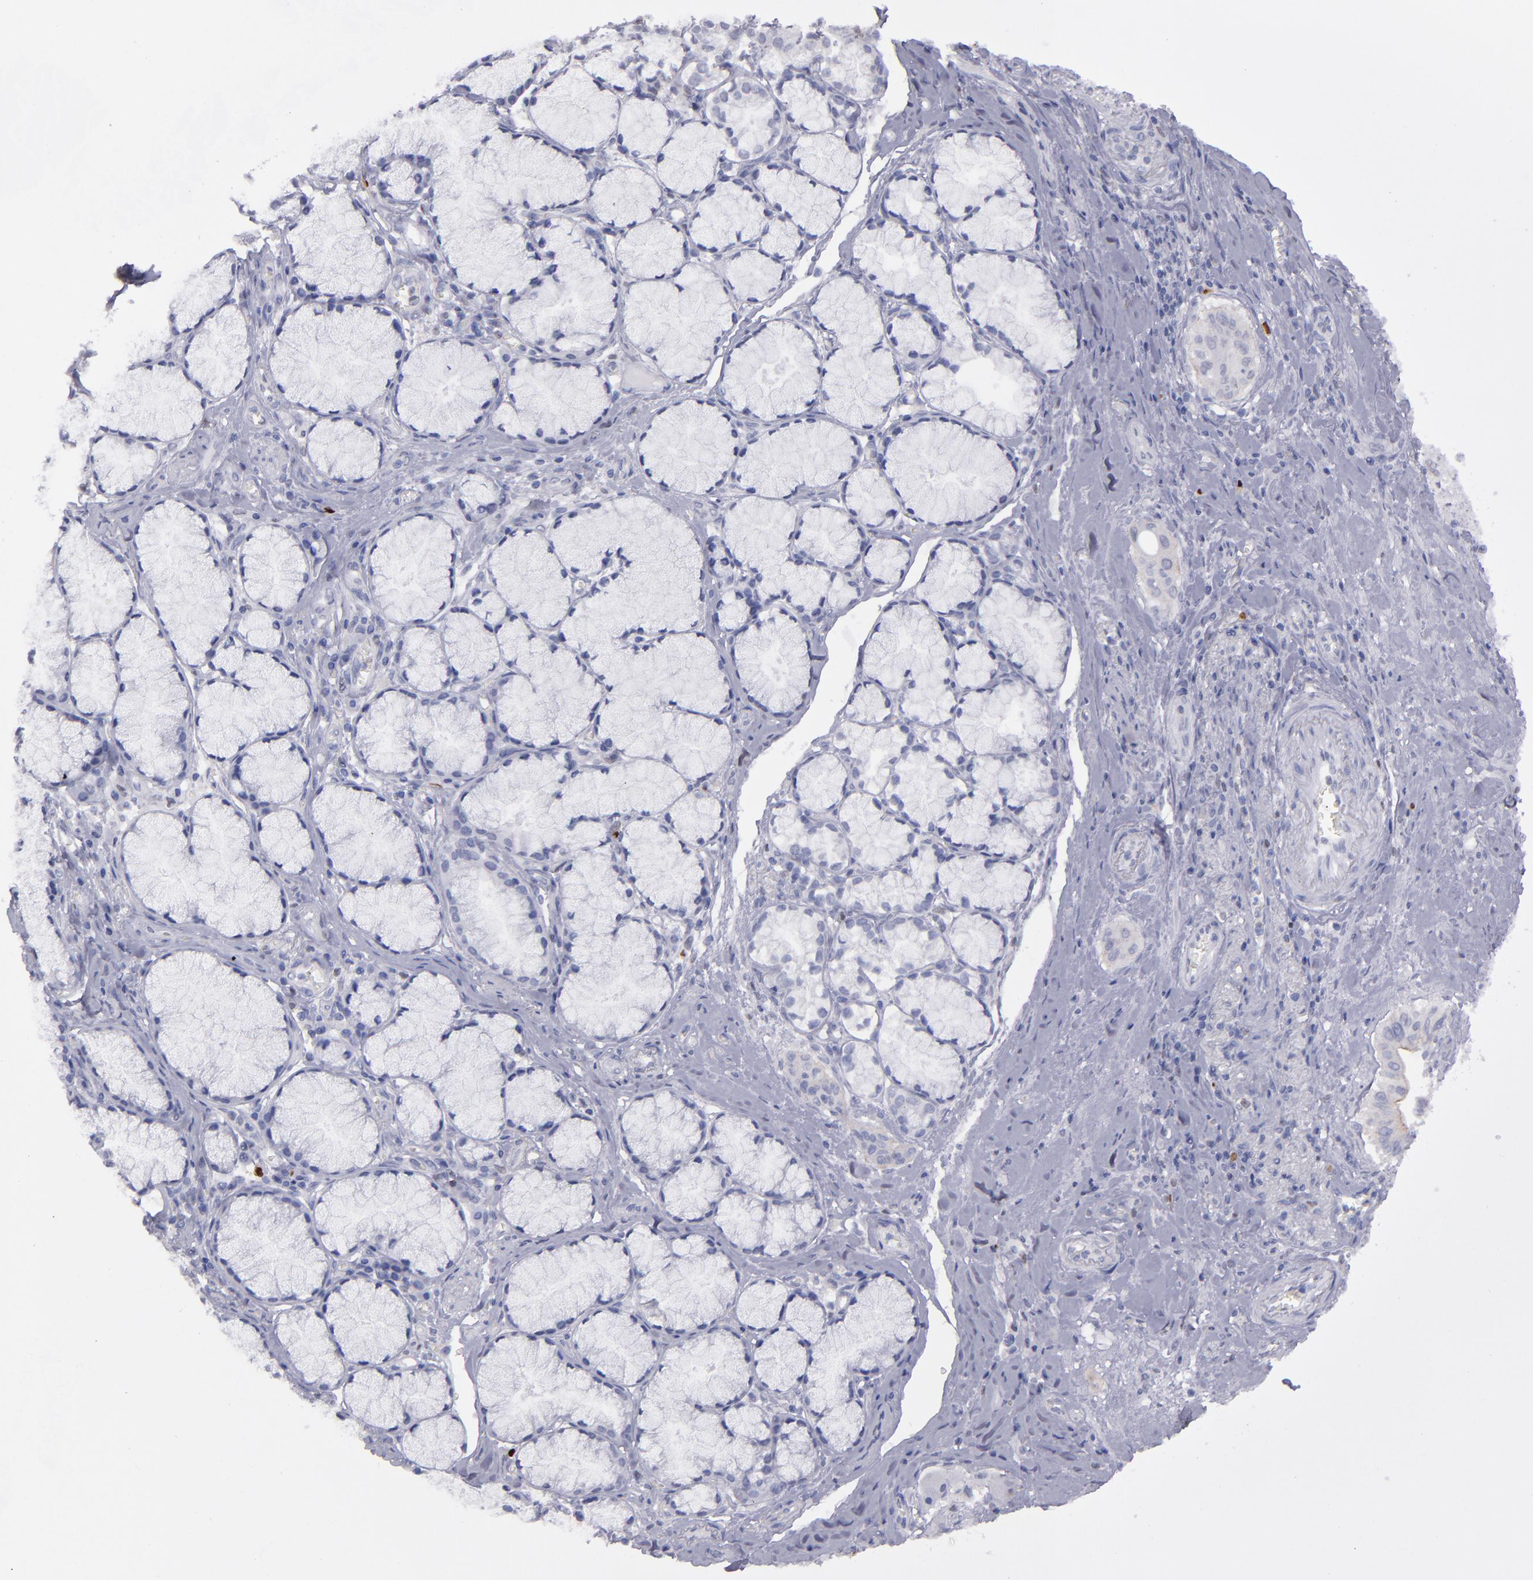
{"staining": {"intensity": "negative", "quantity": "none", "location": "none"}, "tissue": "pancreatic cancer", "cell_type": "Tumor cells", "image_type": "cancer", "snomed": [{"axis": "morphology", "description": "Adenocarcinoma, NOS"}, {"axis": "topography", "description": "Pancreas"}], "caption": "High magnification brightfield microscopy of pancreatic adenocarcinoma stained with DAB (3,3'-diaminobenzidine) (brown) and counterstained with hematoxylin (blue): tumor cells show no significant positivity.", "gene": "IRF8", "patient": {"sex": "male", "age": 77}}